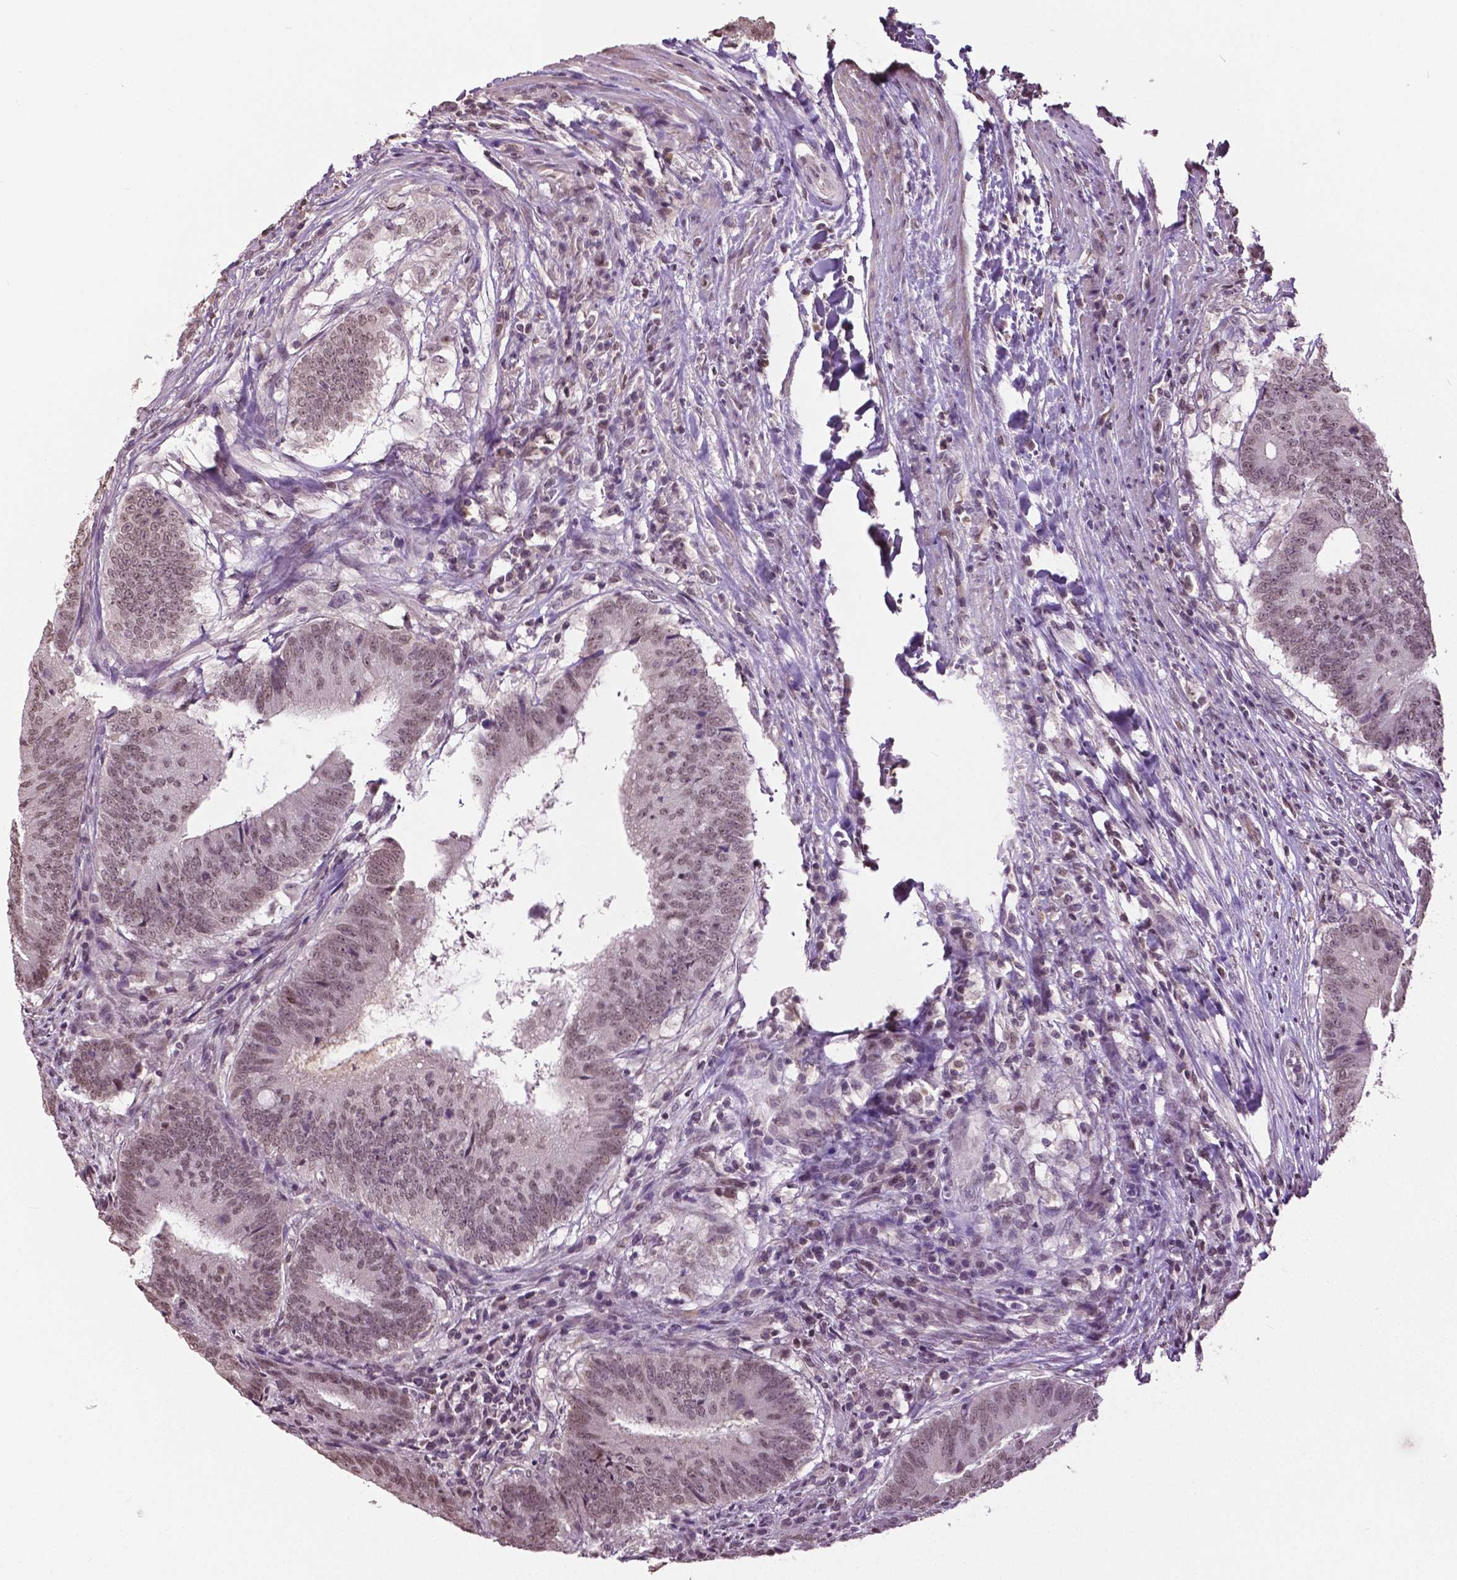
{"staining": {"intensity": "moderate", "quantity": ">75%", "location": "nuclear"}, "tissue": "colorectal cancer", "cell_type": "Tumor cells", "image_type": "cancer", "snomed": [{"axis": "morphology", "description": "Adenocarcinoma, NOS"}, {"axis": "topography", "description": "Colon"}], "caption": "Brown immunohistochemical staining in human colorectal cancer exhibits moderate nuclear expression in approximately >75% of tumor cells.", "gene": "DLX5", "patient": {"sex": "female", "age": 43}}